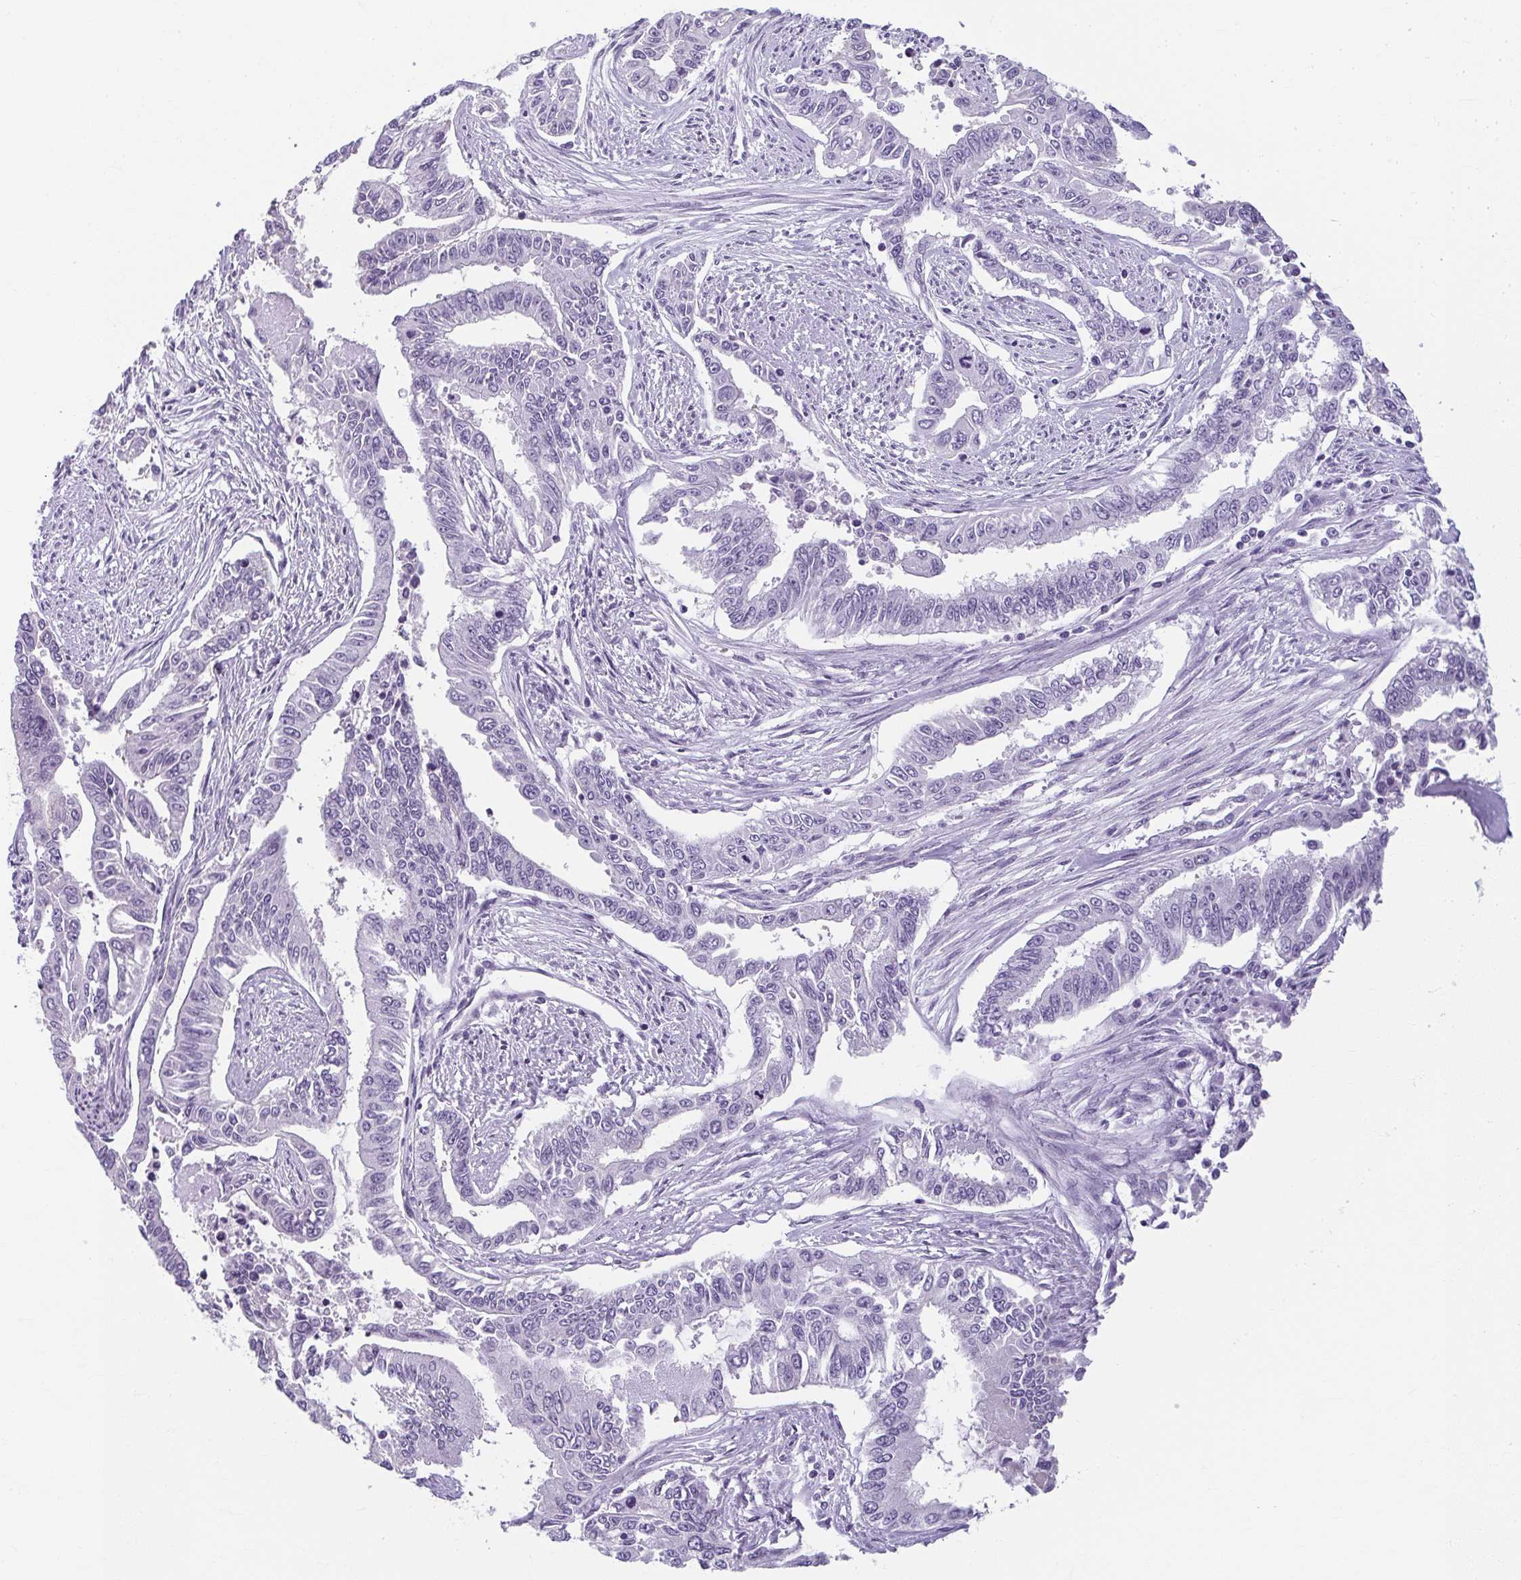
{"staining": {"intensity": "negative", "quantity": "none", "location": "none"}, "tissue": "endometrial cancer", "cell_type": "Tumor cells", "image_type": "cancer", "snomed": [{"axis": "morphology", "description": "Adenocarcinoma, NOS"}, {"axis": "topography", "description": "Uterus"}], "caption": "Immunohistochemistry (IHC) histopathology image of neoplastic tissue: human endometrial cancer stained with DAB shows no significant protein expression in tumor cells.", "gene": "MOBP", "patient": {"sex": "female", "age": 59}}